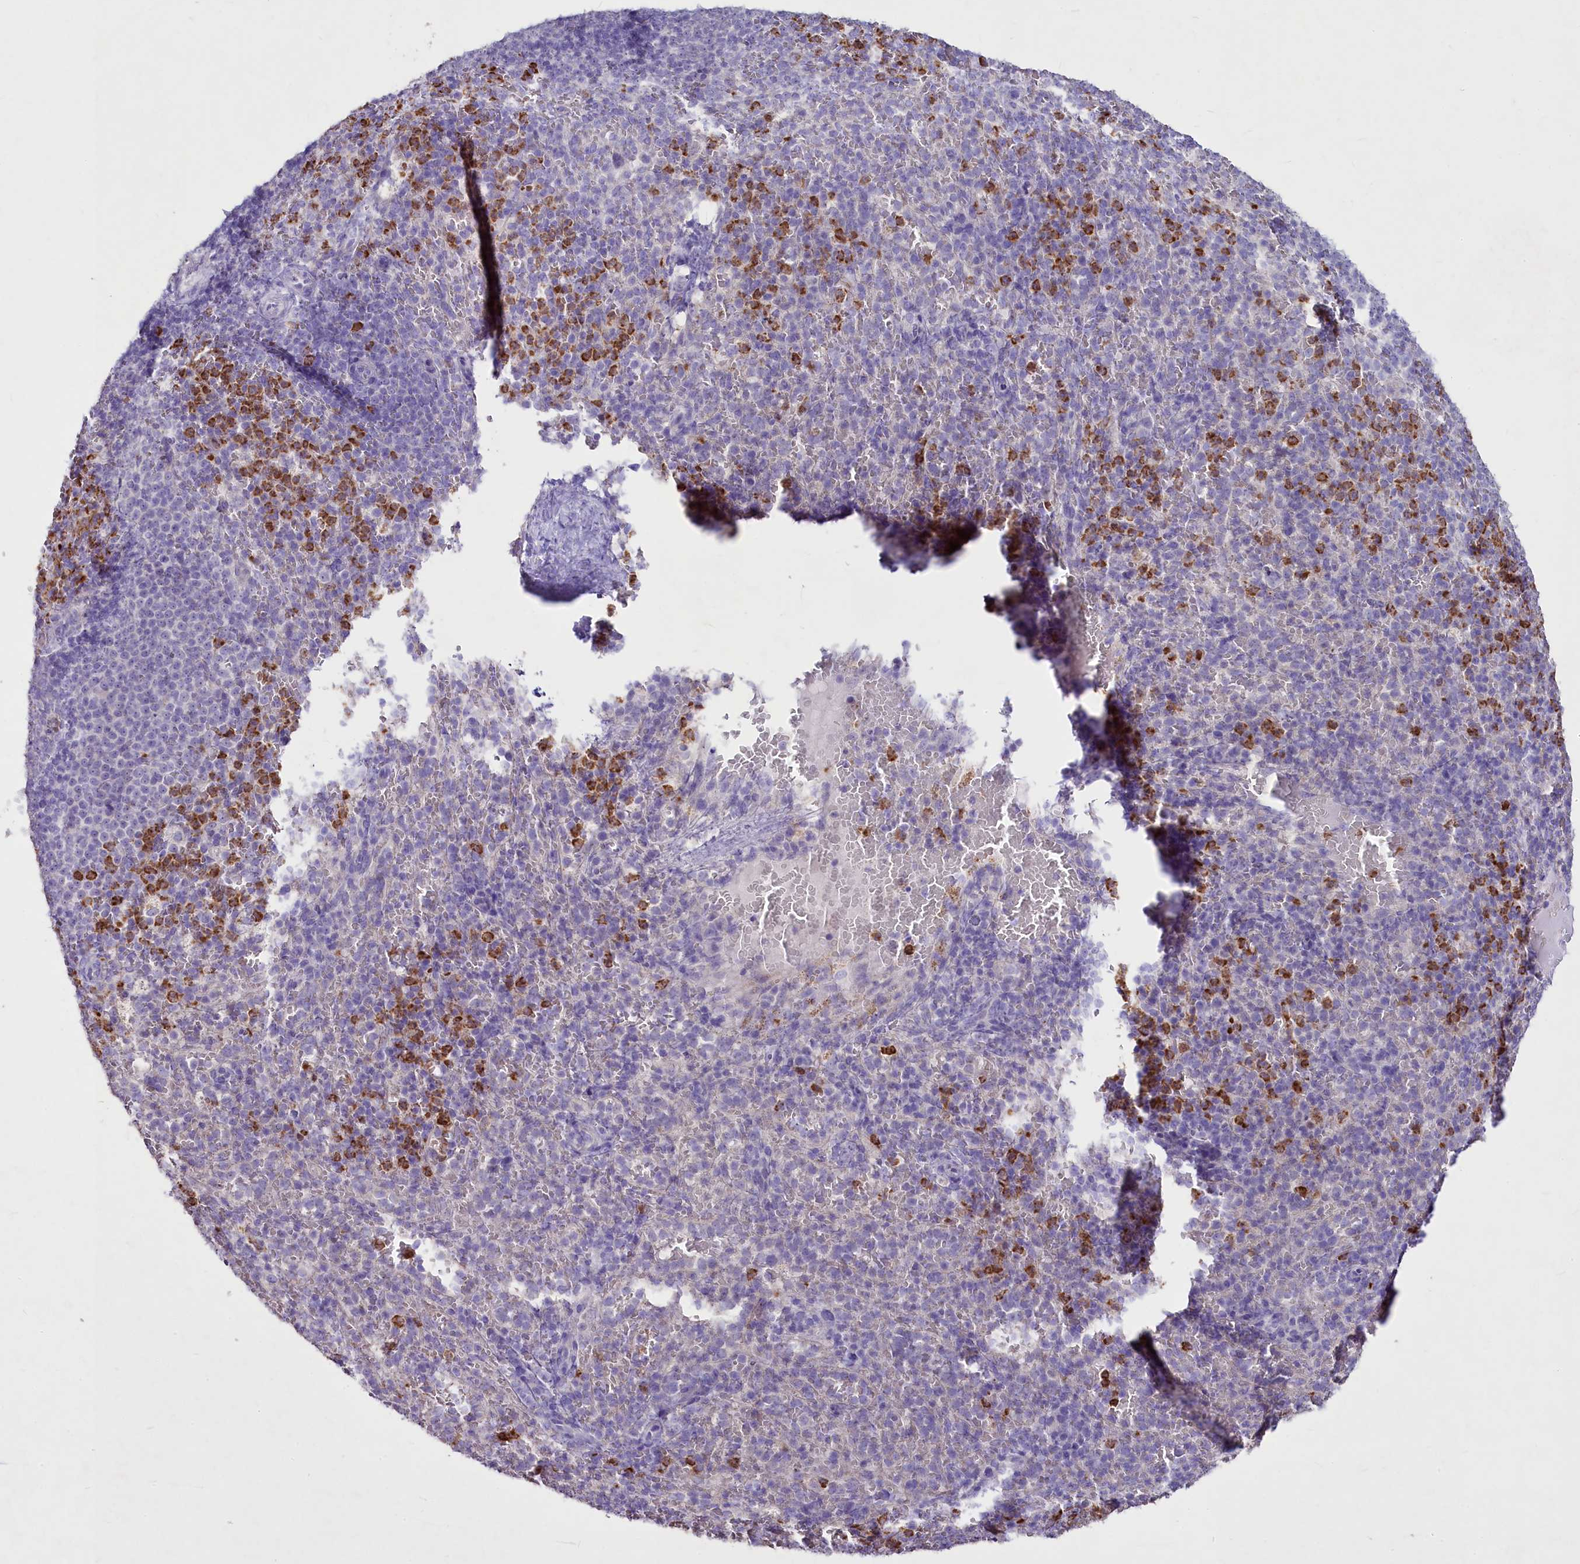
{"staining": {"intensity": "moderate", "quantity": "25%-75%", "location": "cytoplasmic/membranous"}, "tissue": "spleen", "cell_type": "Cells in red pulp", "image_type": "normal", "snomed": [{"axis": "morphology", "description": "Normal tissue, NOS"}, {"axis": "topography", "description": "Spleen"}], "caption": "Immunohistochemistry (DAB) staining of benign human spleen exhibits moderate cytoplasmic/membranous protein staining in approximately 25%-75% of cells in red pulp.", "gene": "FAM209B", "patient": {"sex": "female", "age": 21}}